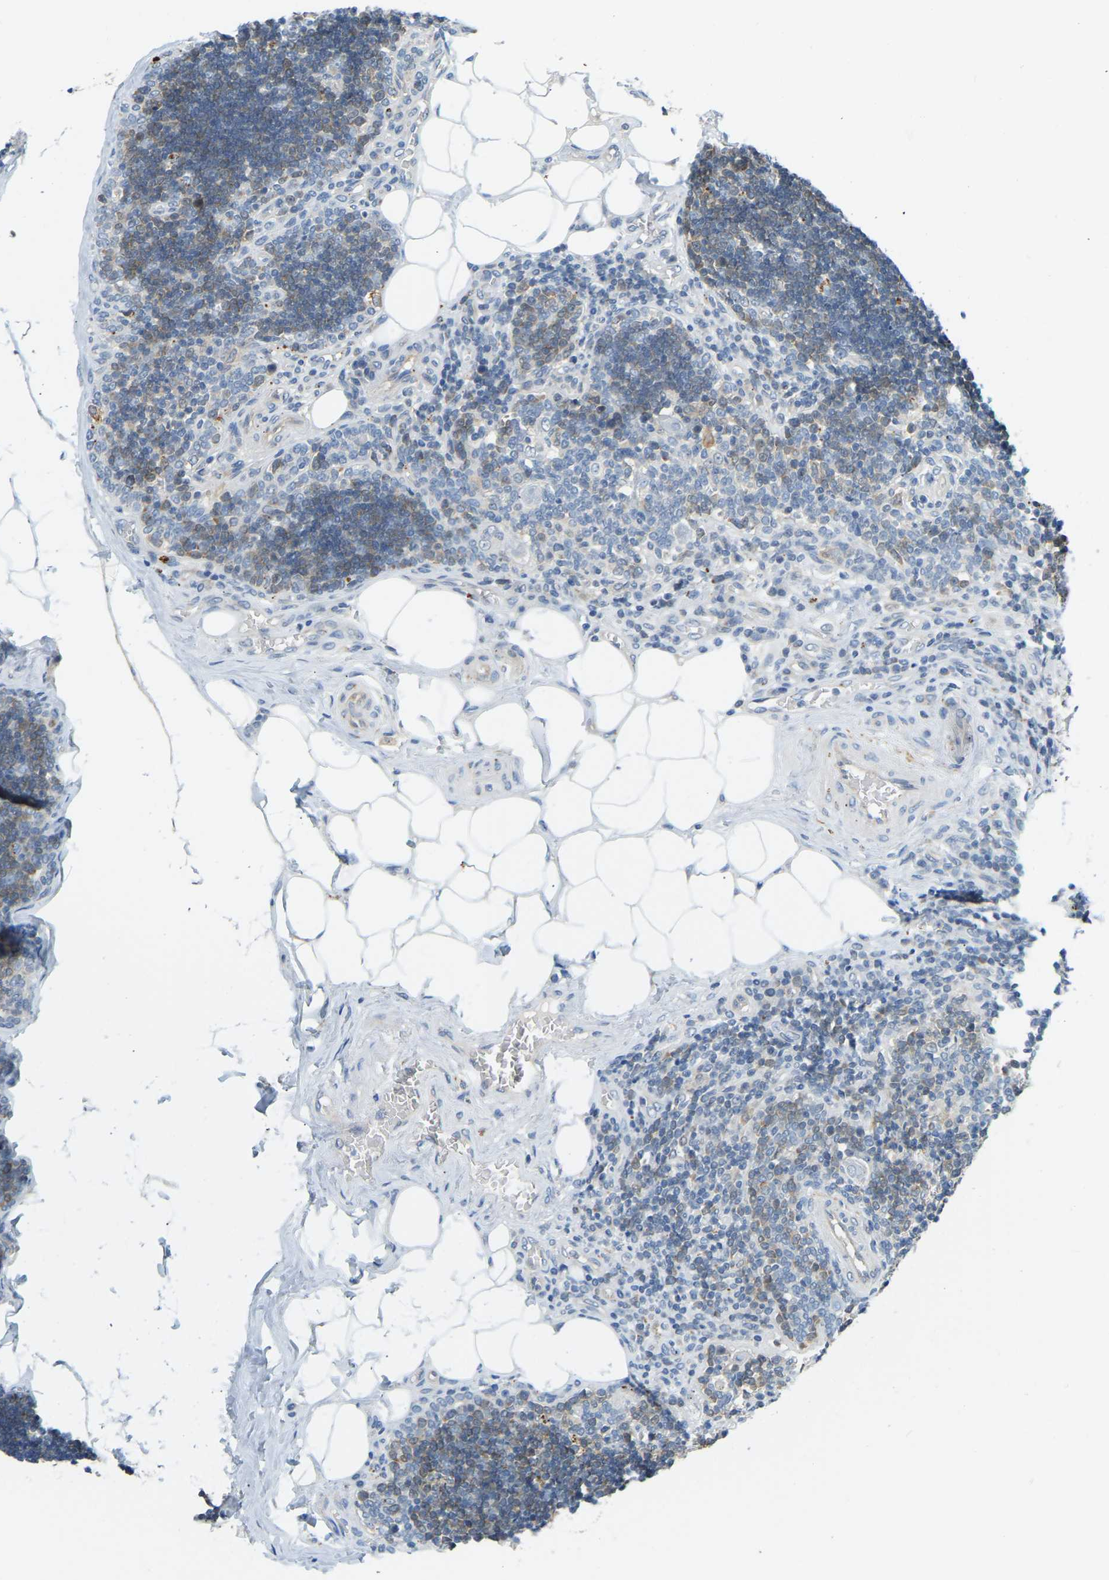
{"staining": {"intensity": "negative", "quantity": "none", "location": "none"}, "tissue": "lymph node", "cell_type": "Germinal center cells", "image_type": "normal", "snomed": [{"axis": "morphology", "description": "Normal tissue, NOS"}, {"axis": "topography", "description": "Lymph node"}], "caption": "This is an immunohistochemistry histopathology image of unremarkable lymph node. There is no staining in germinal center cells.", "gene": "NME8", "patient": {"sex": "male", "age": 33}}